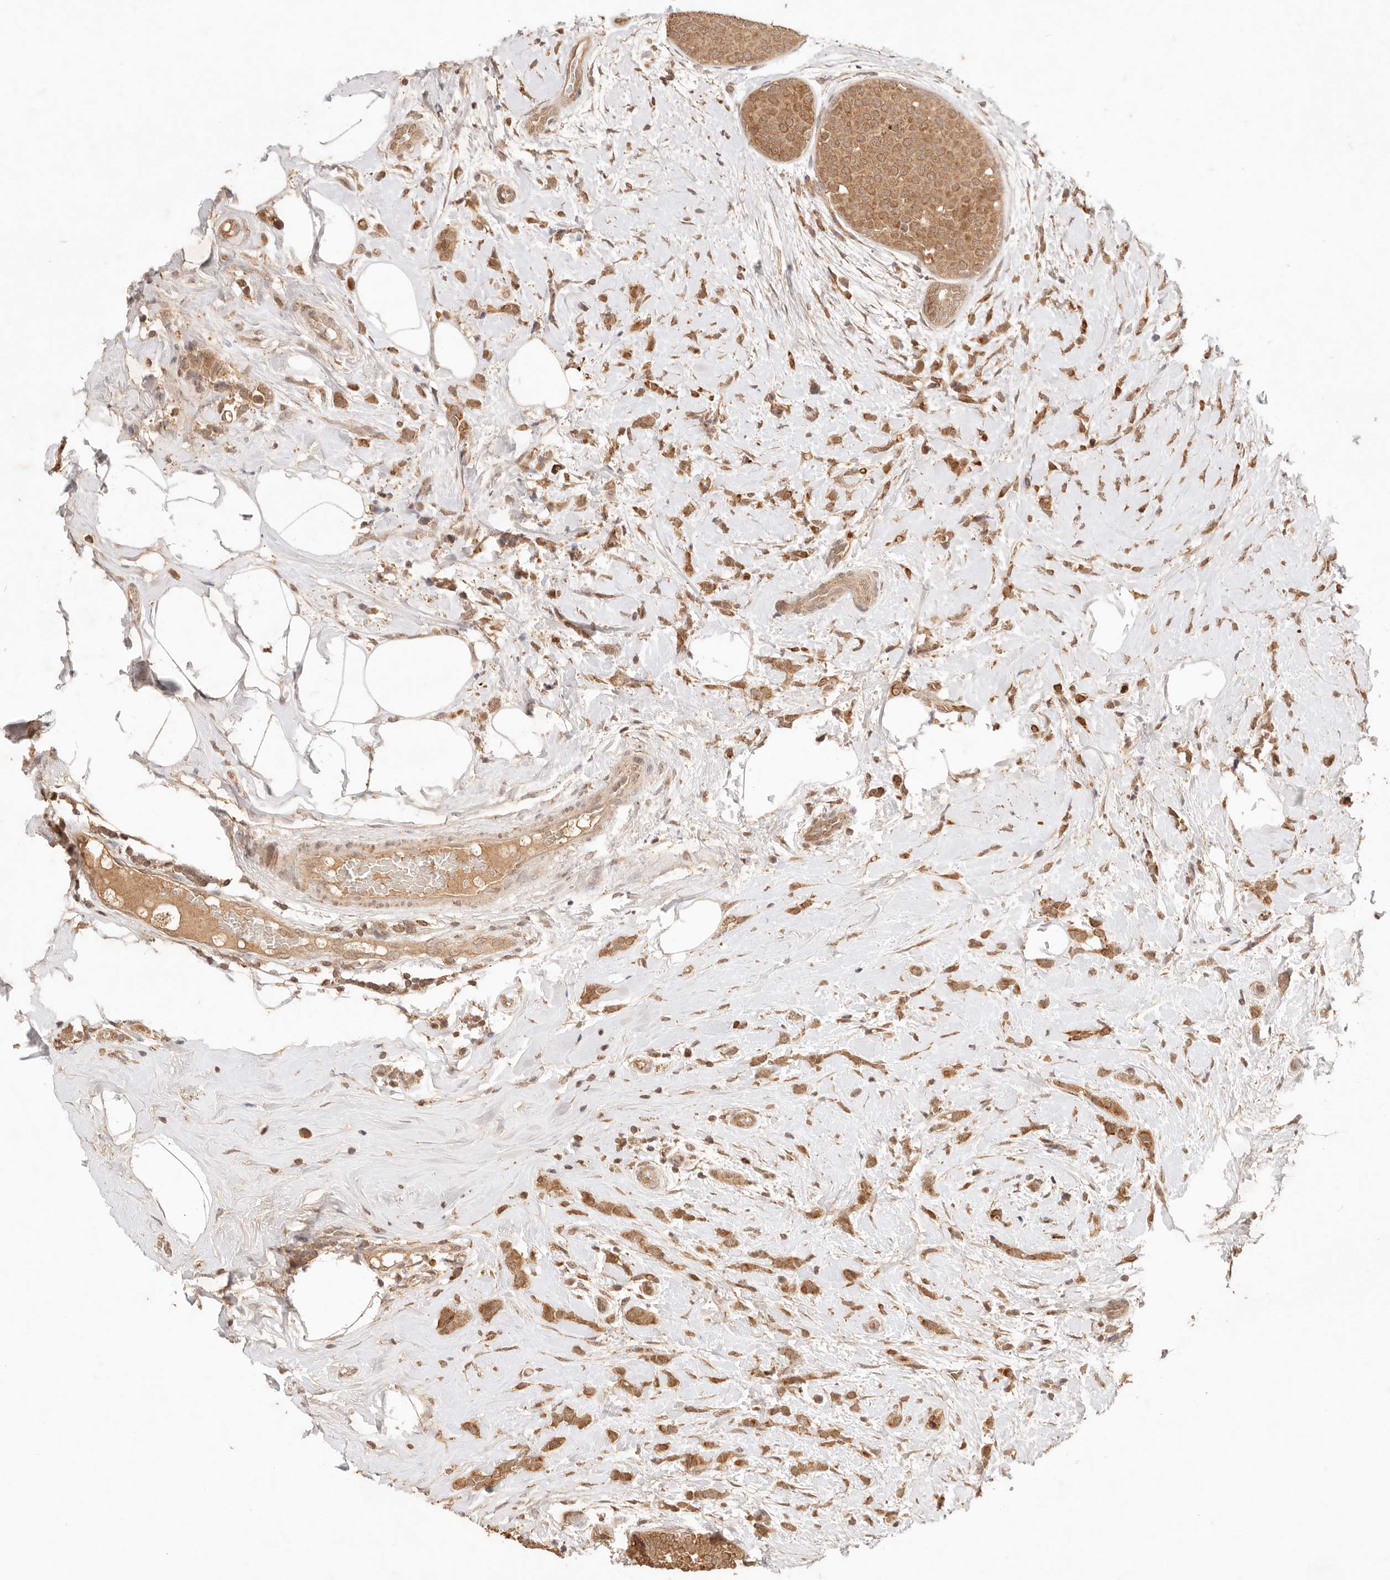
{"staining": {"intensity": "moderate", "quantity": ">75%", "location": "cytoplasmic/membranous"}, "tissue": "breast cancer", "cell_type": "Tumor cells", "image_type": "cancer", "snomed": [{"axis": "morphology", "description": "Lobular carcinoma, in situ"}, {"axis": "morphology", "description": "Lobular carcinoma"}, {"axis": "topography", "description": "Breast"}], "caption": "Immunohistochemical staining of human breast cancer (lobular carcinoma in situ) reveals medium levels of moderate cytoplasmic/membranous protein expression in about >75% of tumor cells. The protein is stained brown, and the nuclei are stained in blue (DAB (3,3'-diaminobenzidine) IHC with brightfield microscopy, high magnification).", "gene": "TRIM11", "patient": {"sex": "female", "age": 41}}